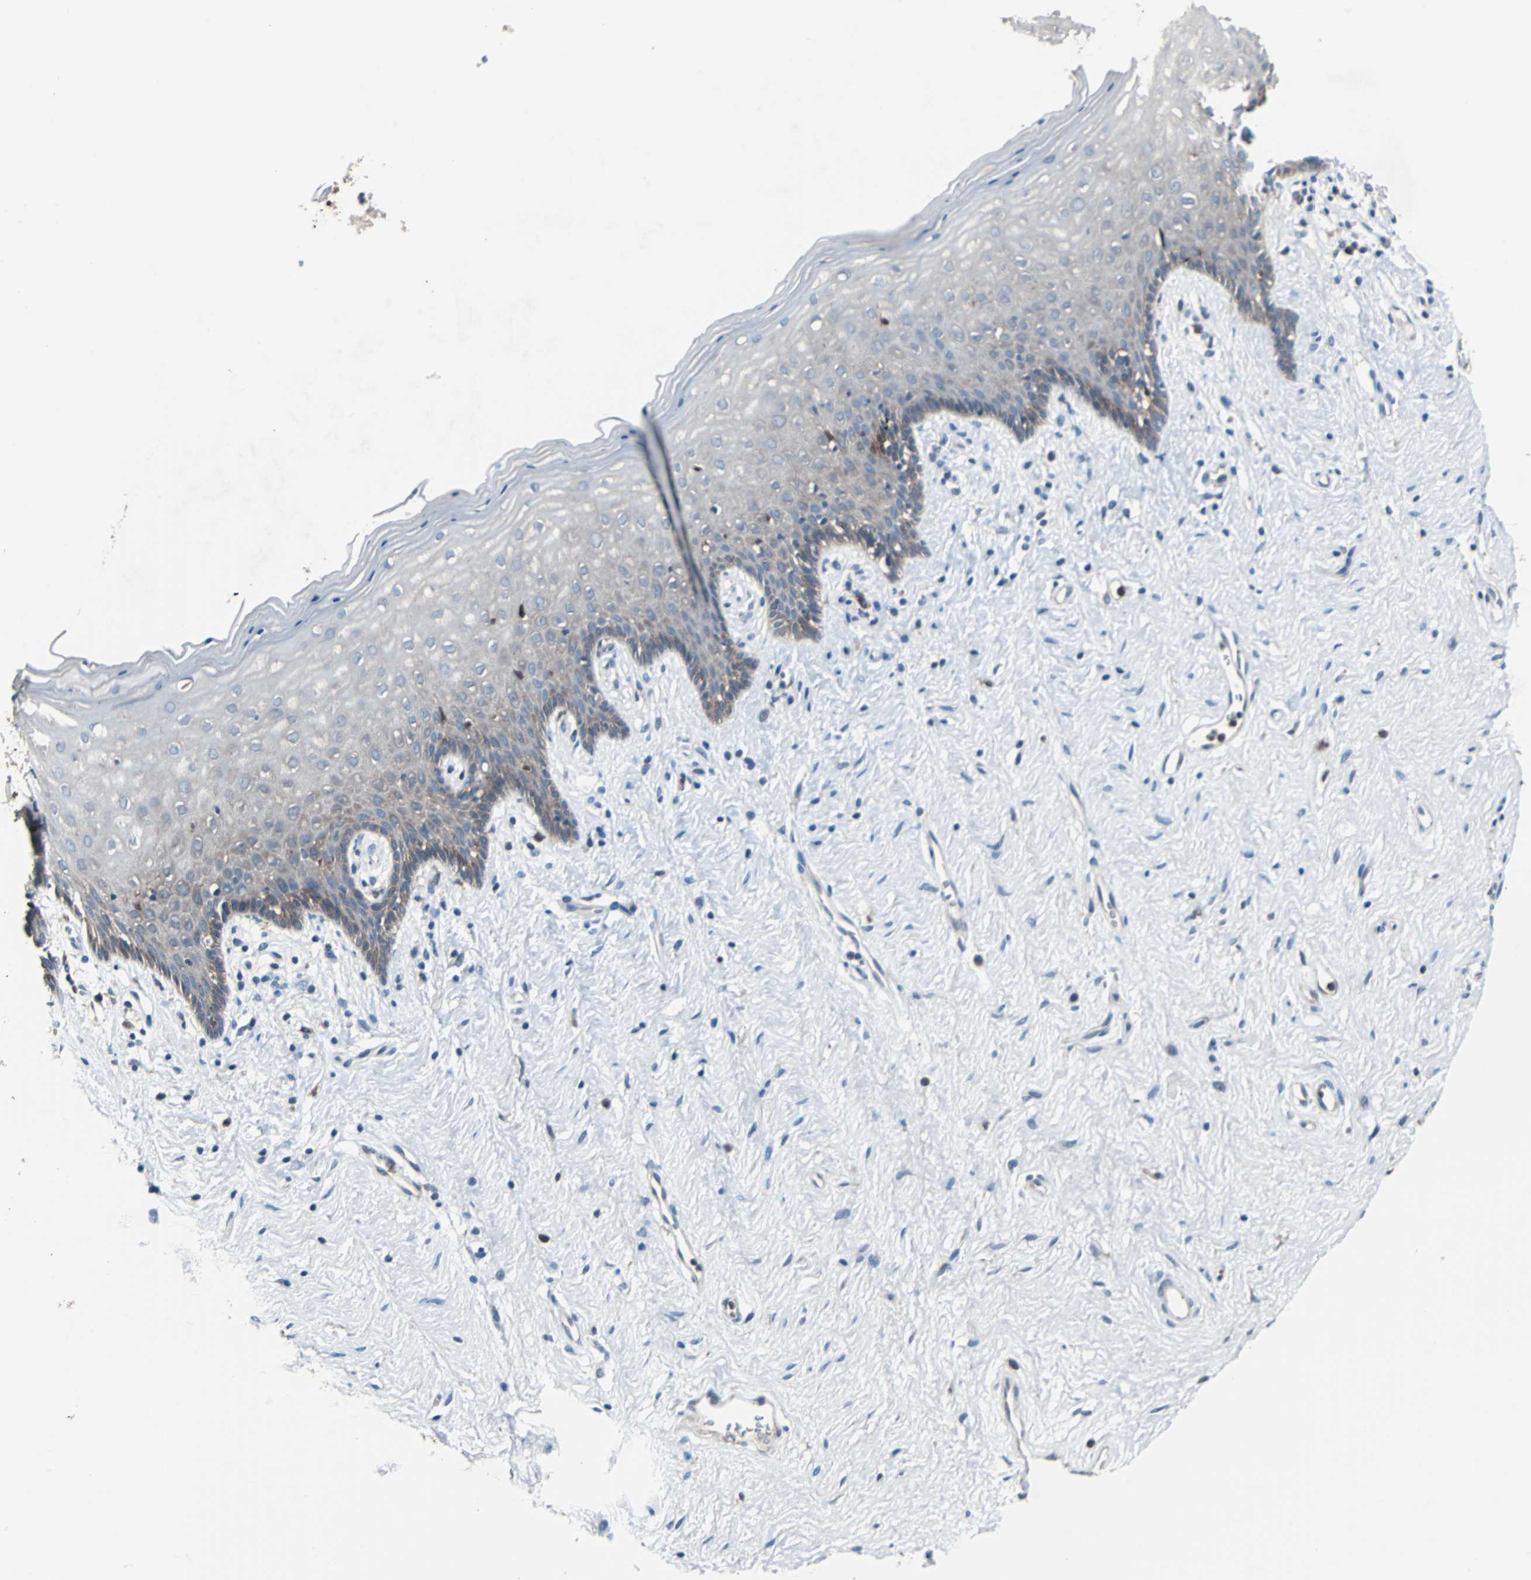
{"staining": {"intensity": "moderate", "quantity": "<25%", "location": "cytoplasmic/membranous"}, "tissue": "vagina", "cell_type": "Squamous epithelial cells", "image_type": "normal", "snomed": [{"axis": "morphology", "description": "Normal tissue, NOS"}, {"axis": "topography", "description": "Vagina"}], "caption": "Immunohistochemical staining of normal human vagina exhibits moderate cytoplasmic/membranous protein positivity in about <25% of squamous epithelial cells. (Stains: DAB in brown, nuclei in blue, Microscopy: brightfield microscopy at high magnification).", "gene": "PAK1", "patient": {"sex": "female", "age": 44}}